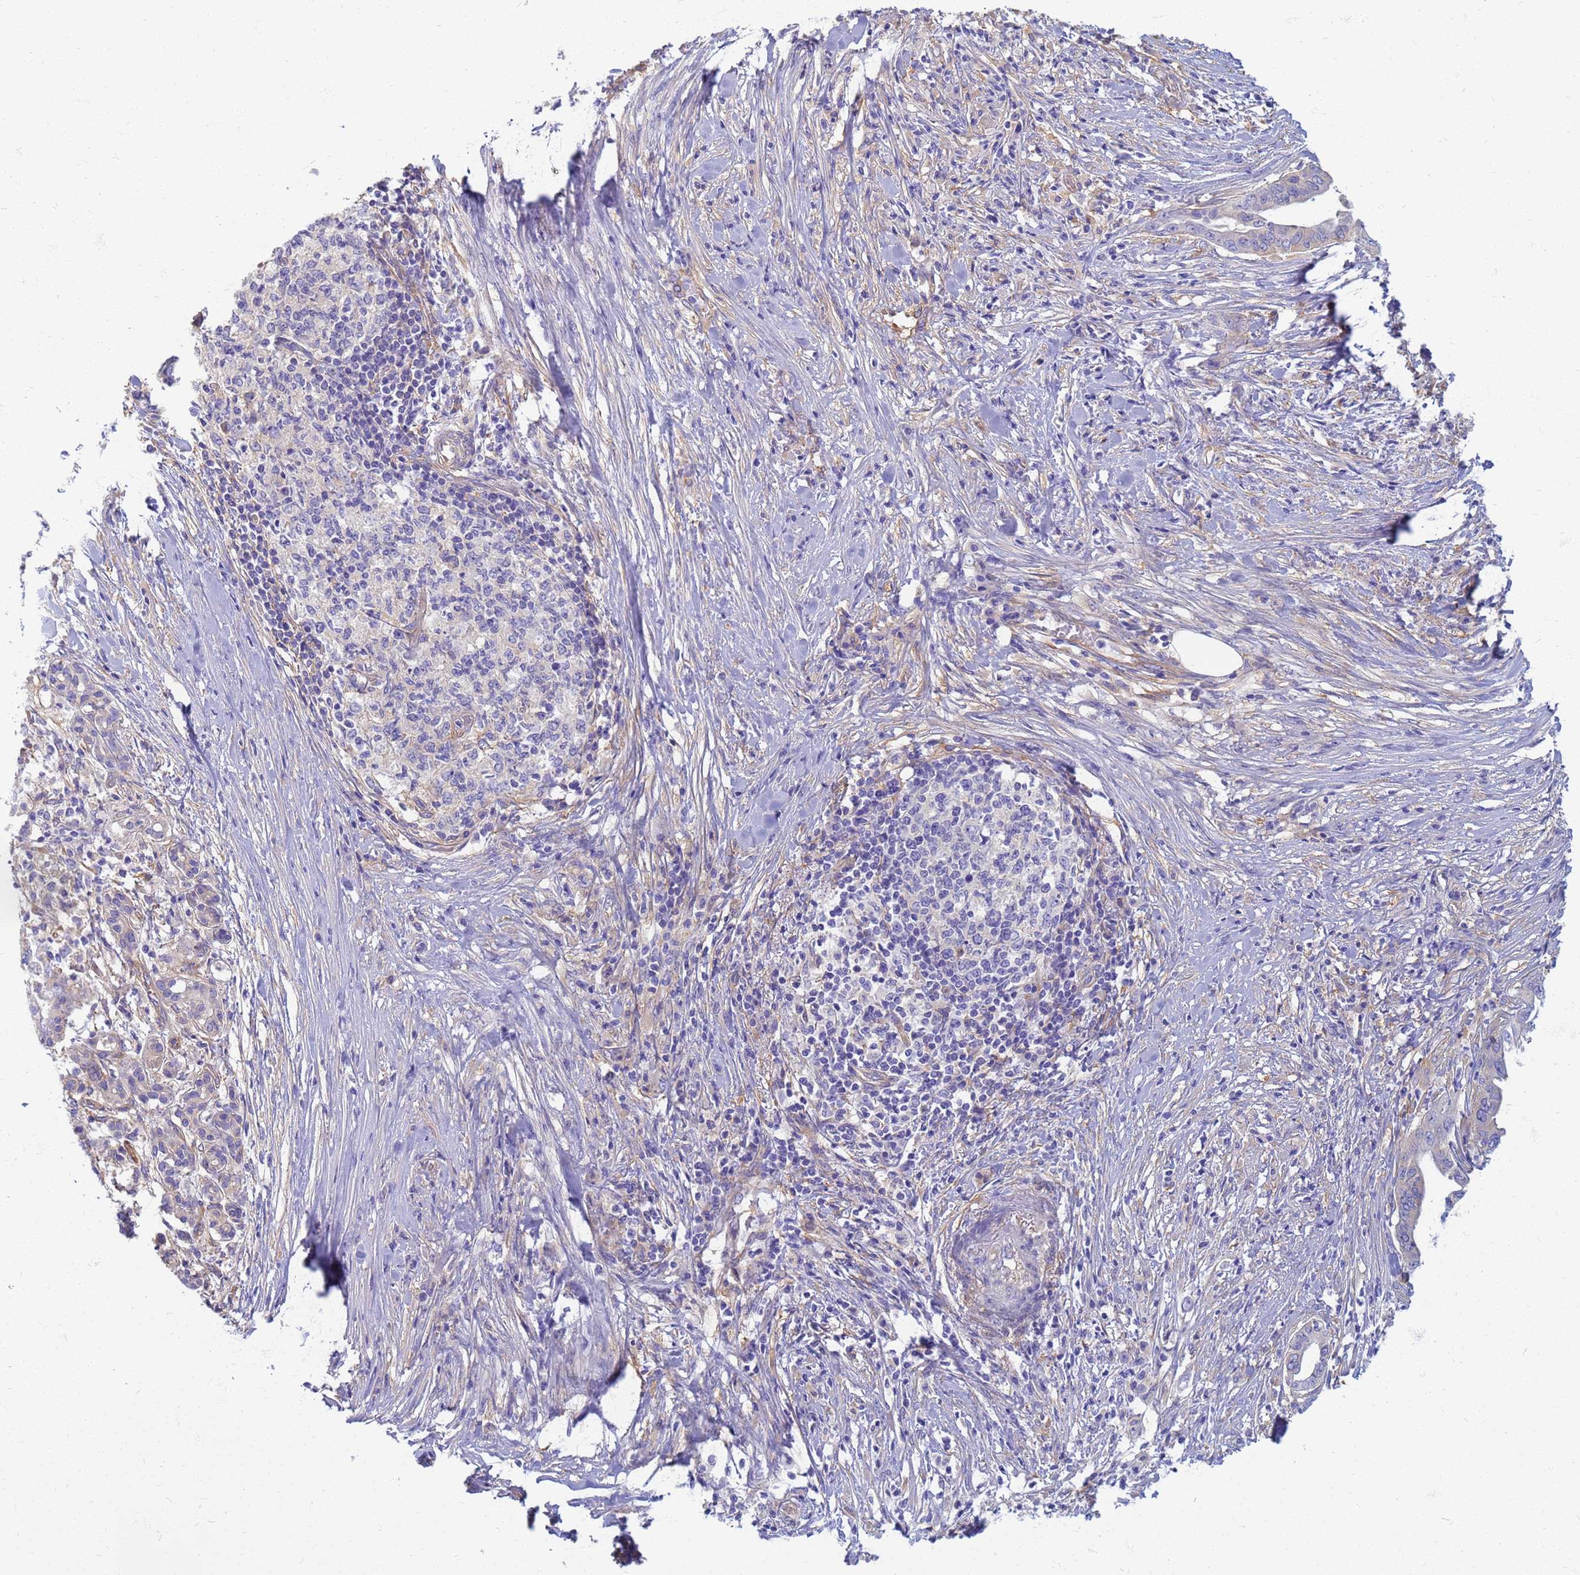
{"staining": {"intensity": "negative", "quantity": "none", "location": "none"}, "tissue": "pancreatic cancer", "cell_type": "Tumor cells", "image_type": "cancer", "snomed": [{"axis": "morphology", "description": "Adenocarcinoma, NOS"}, {"axis": "topography", "description": "Pancreas"}], "caption": "This is an immunohistochemistry photomicrograph of adenocarcinoma (pancreatic). There is no positivity in tumor cells.", "gene": "EEA1", "patient": {"sex": "male", "age": 58}}